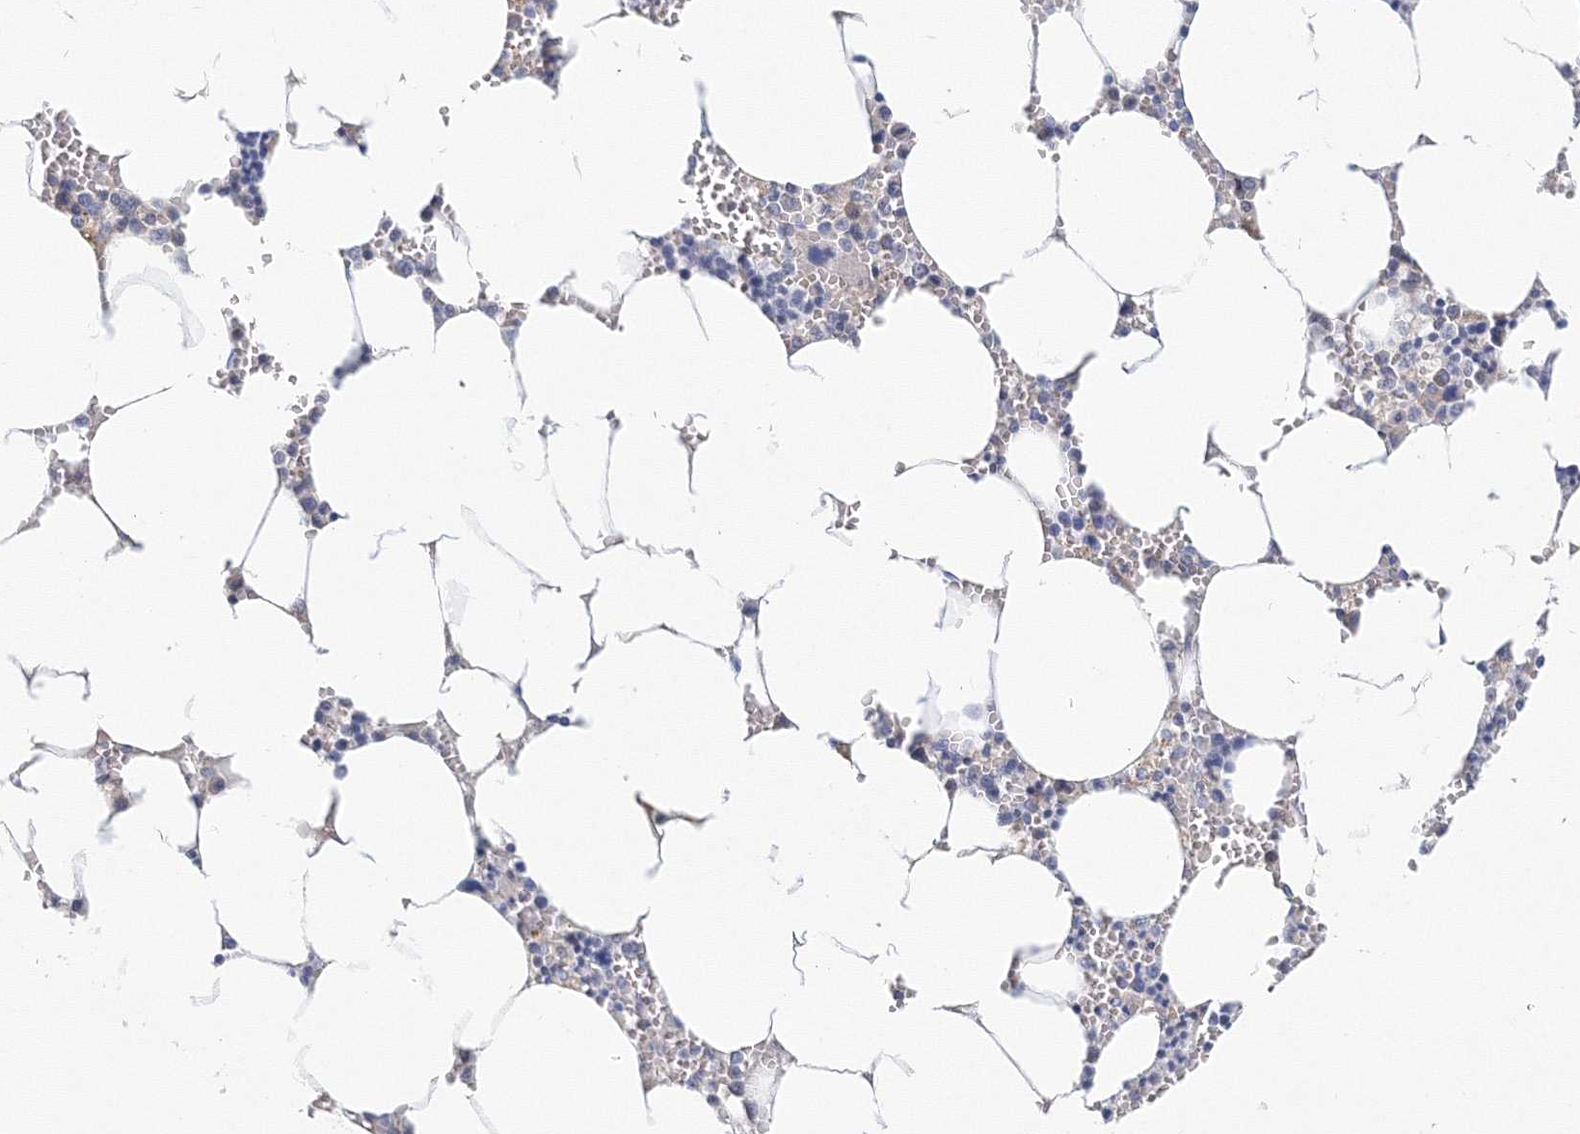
{"staining": {"intensity": "negative", "quantity": "none", "location": "none"}, "tissue": "bone marrow", "cell_type": "Hematopoietic cells", "image_type": "normal", "snomed": [{"axis": "morphology", "description": "Normal tissue, NOS"}, {"axis": "topography", "description": "Bone marrow"}], "caption": "An IHC photomicrograph of normal bone marrow is shown. There is no staining in hematopoietic cells of bone marrow.", "gene": "LRRIQ4", "patient": {"sex": "male", "age": 70}}